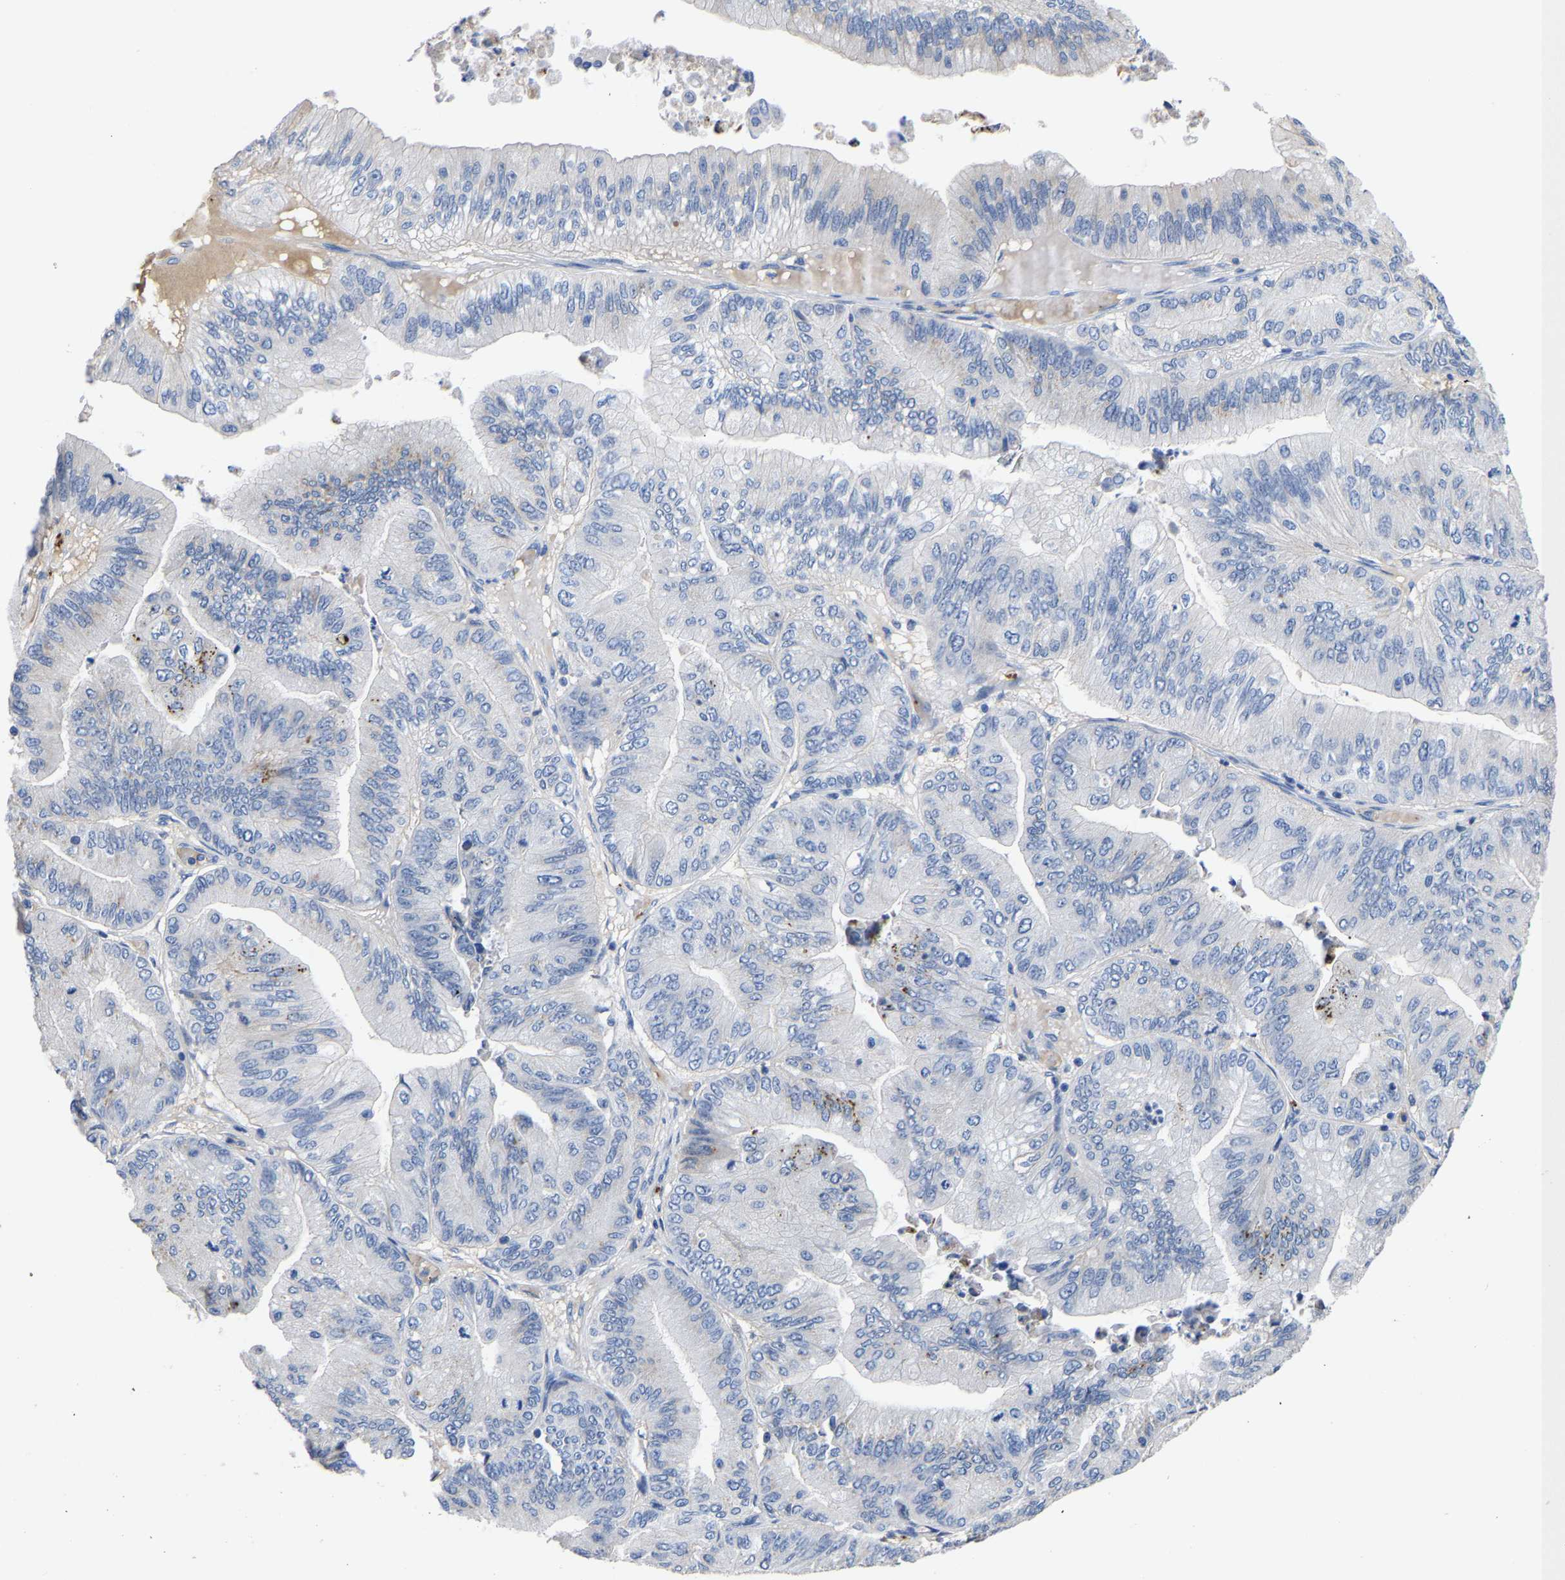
{"staining": {"intensity": "negative", "quantity": "none", "location": "none"}, "tissue": "ovarian cancer", "cell_type": "Tumor cells", "image_type": "cancer", "snomed": [{"axis": "morphology", "description": "Cystadenocarcinoma, mucinous, NOS"}, {"axis": "topography", "description": "Ovary"}], "caption": "High power microscopy photomicrograph of an immunohistochemistry photomicrograph of ovarian cancer, revealing no significant expression in tumor cells.", "gene": "FGF18", "patient": {"sex": "female", "age": 61}}